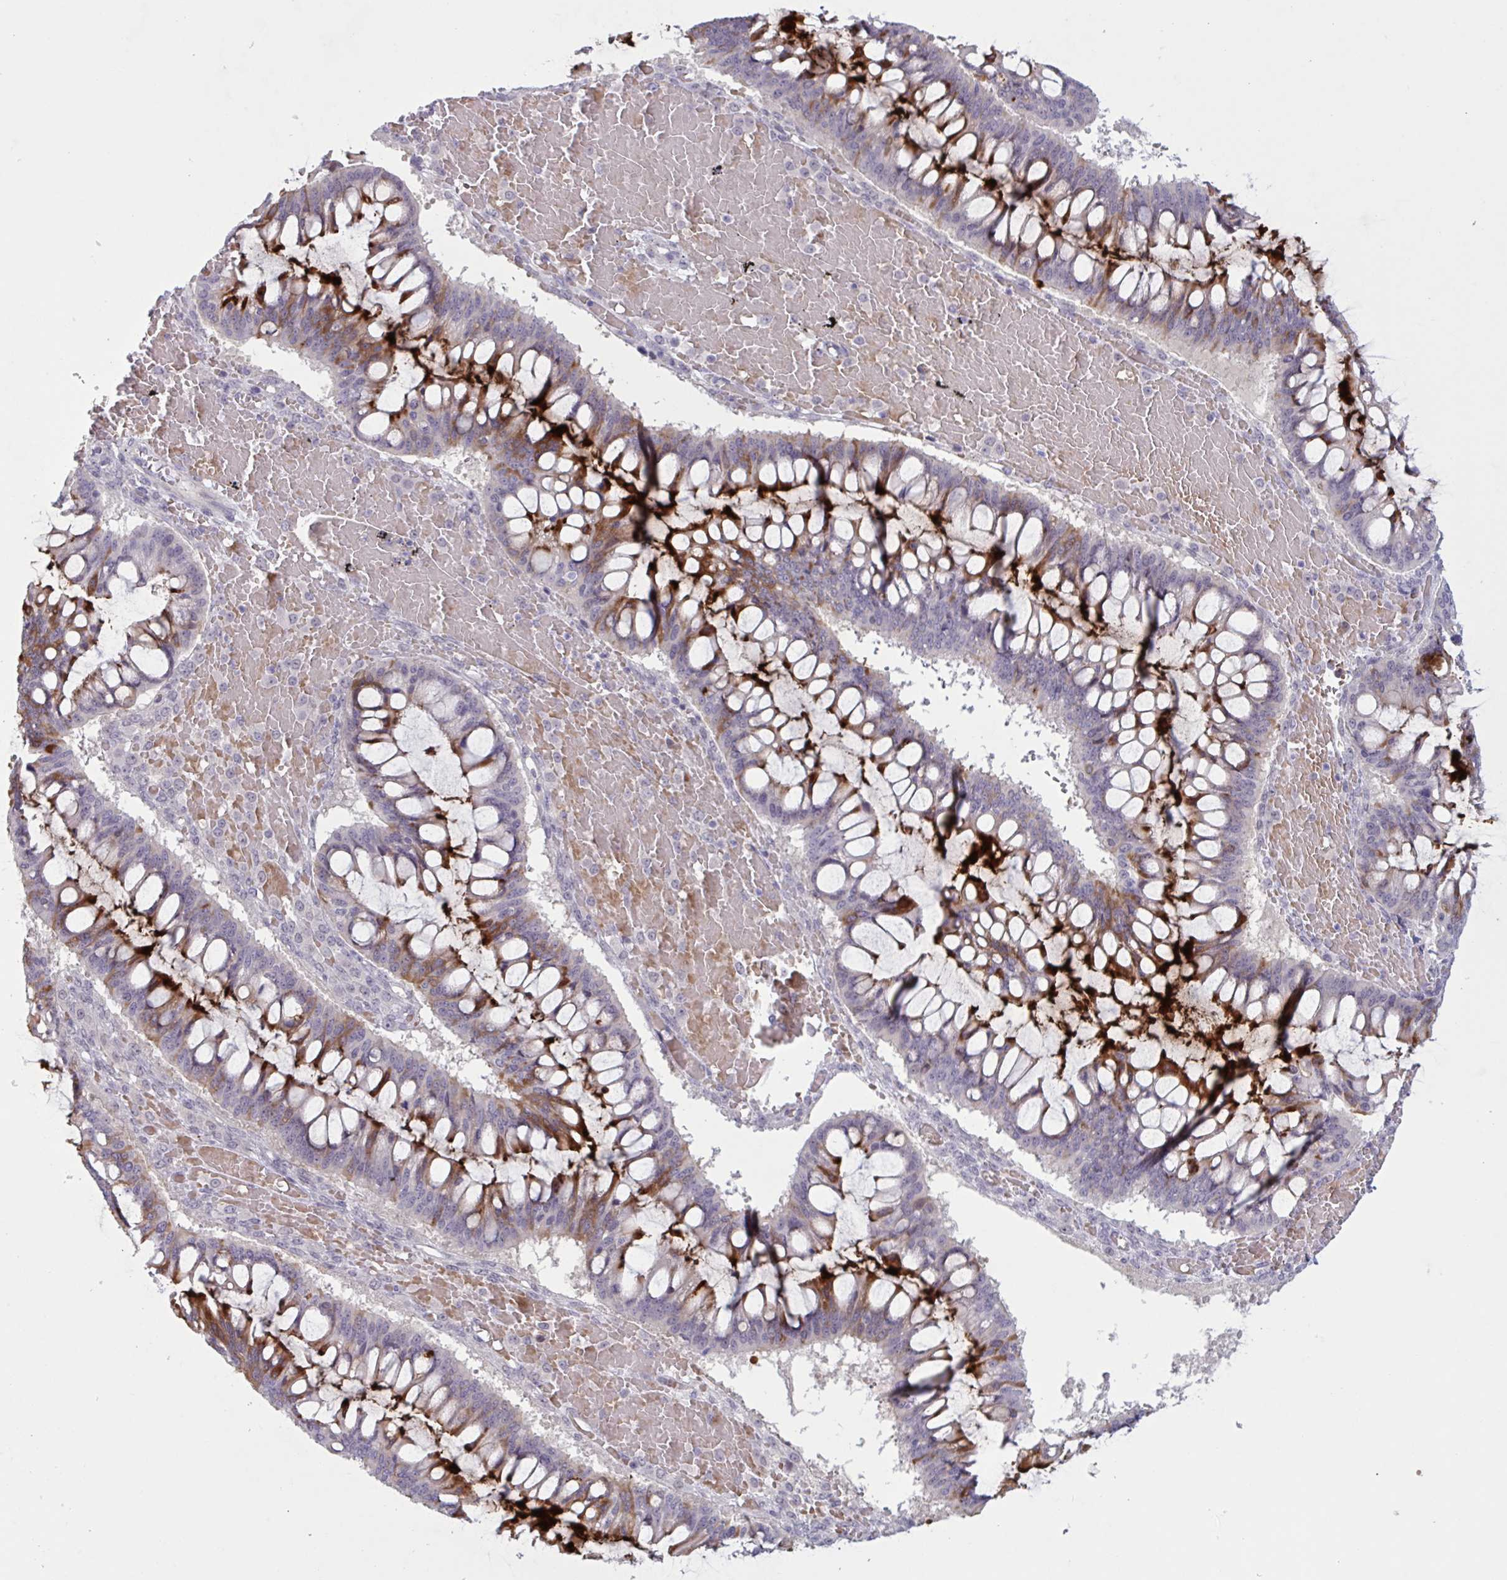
{"staining": {"intensity": "strong", "quantity": "<25%", "location": "cytoplasmic/membranous"}, "tissue": "ovarian cancer", "cell_type": "Tumor cells", "image_type": "cancer", "snomed": [{"axis": "morphology", "description": "Cystadenocarcinoma, mucinous, NOS"}, {"axis": "topography", "description": "Ovary"}], "caption": "Ovarian mucinous cystadenocarcinoma stained with a protein marker displays strong staining in tumor cells.", "gene": "RFPL4B", "patient": {"sex": "female", "age": 73}}